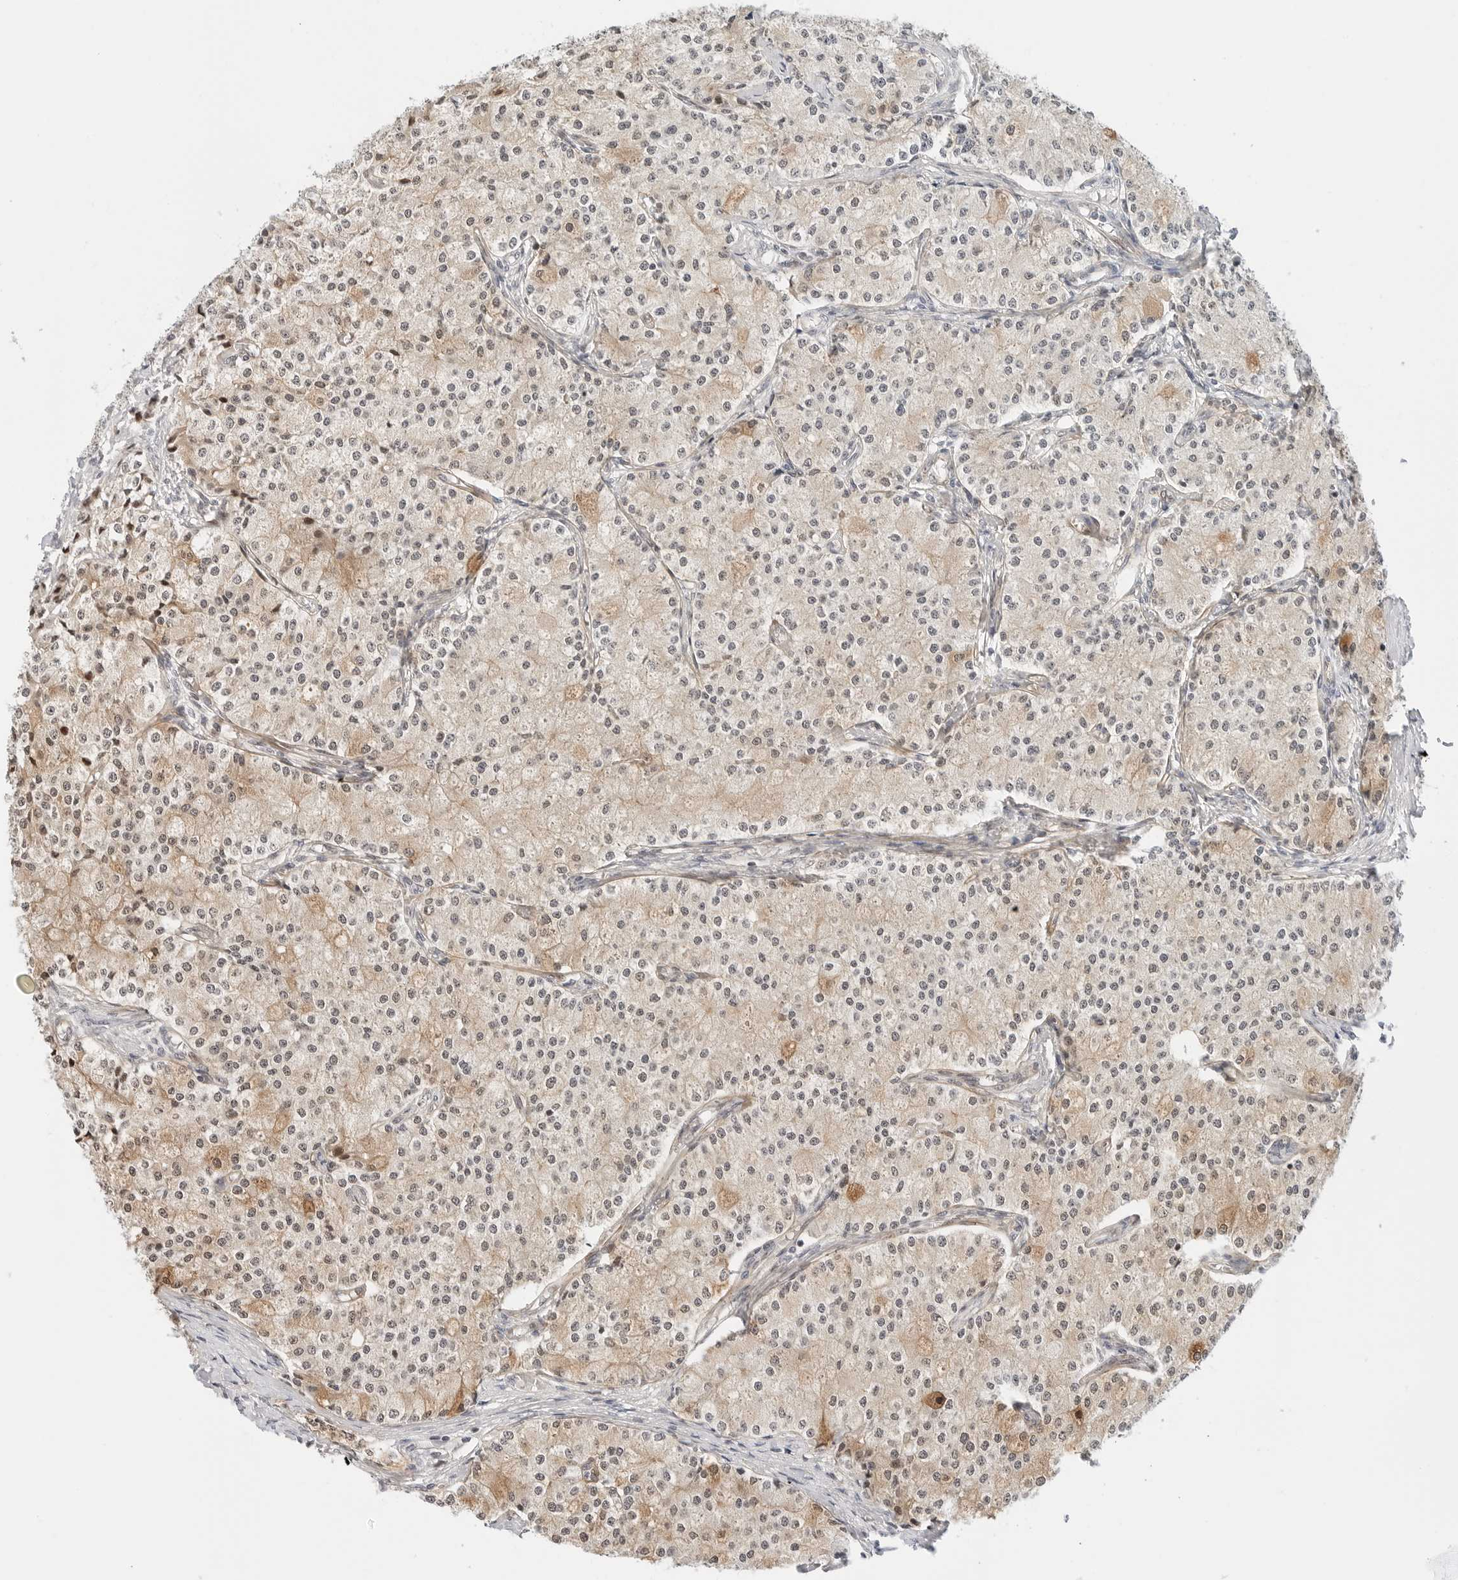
{"staining": {"intensity": "weak", "quantity": "<25%", "location": "cytoplasmic/membranous,nuclear"}, "tissue": "carcinoid", "cell_type": "Tumor cells", "image_type": "cancer", "snomed": [{"axis": "morphology", "description": "Carcinoid, malignant, NOS"}, {"axis": "topography", "description": "Colon"}], "caption": "This is a photomicrograph of immunohistochemistry staining of carcinoid, which shows no staining in tumor cells.", "gene": "ZNF613", "patient": {"sex": "female", "age": 52}}